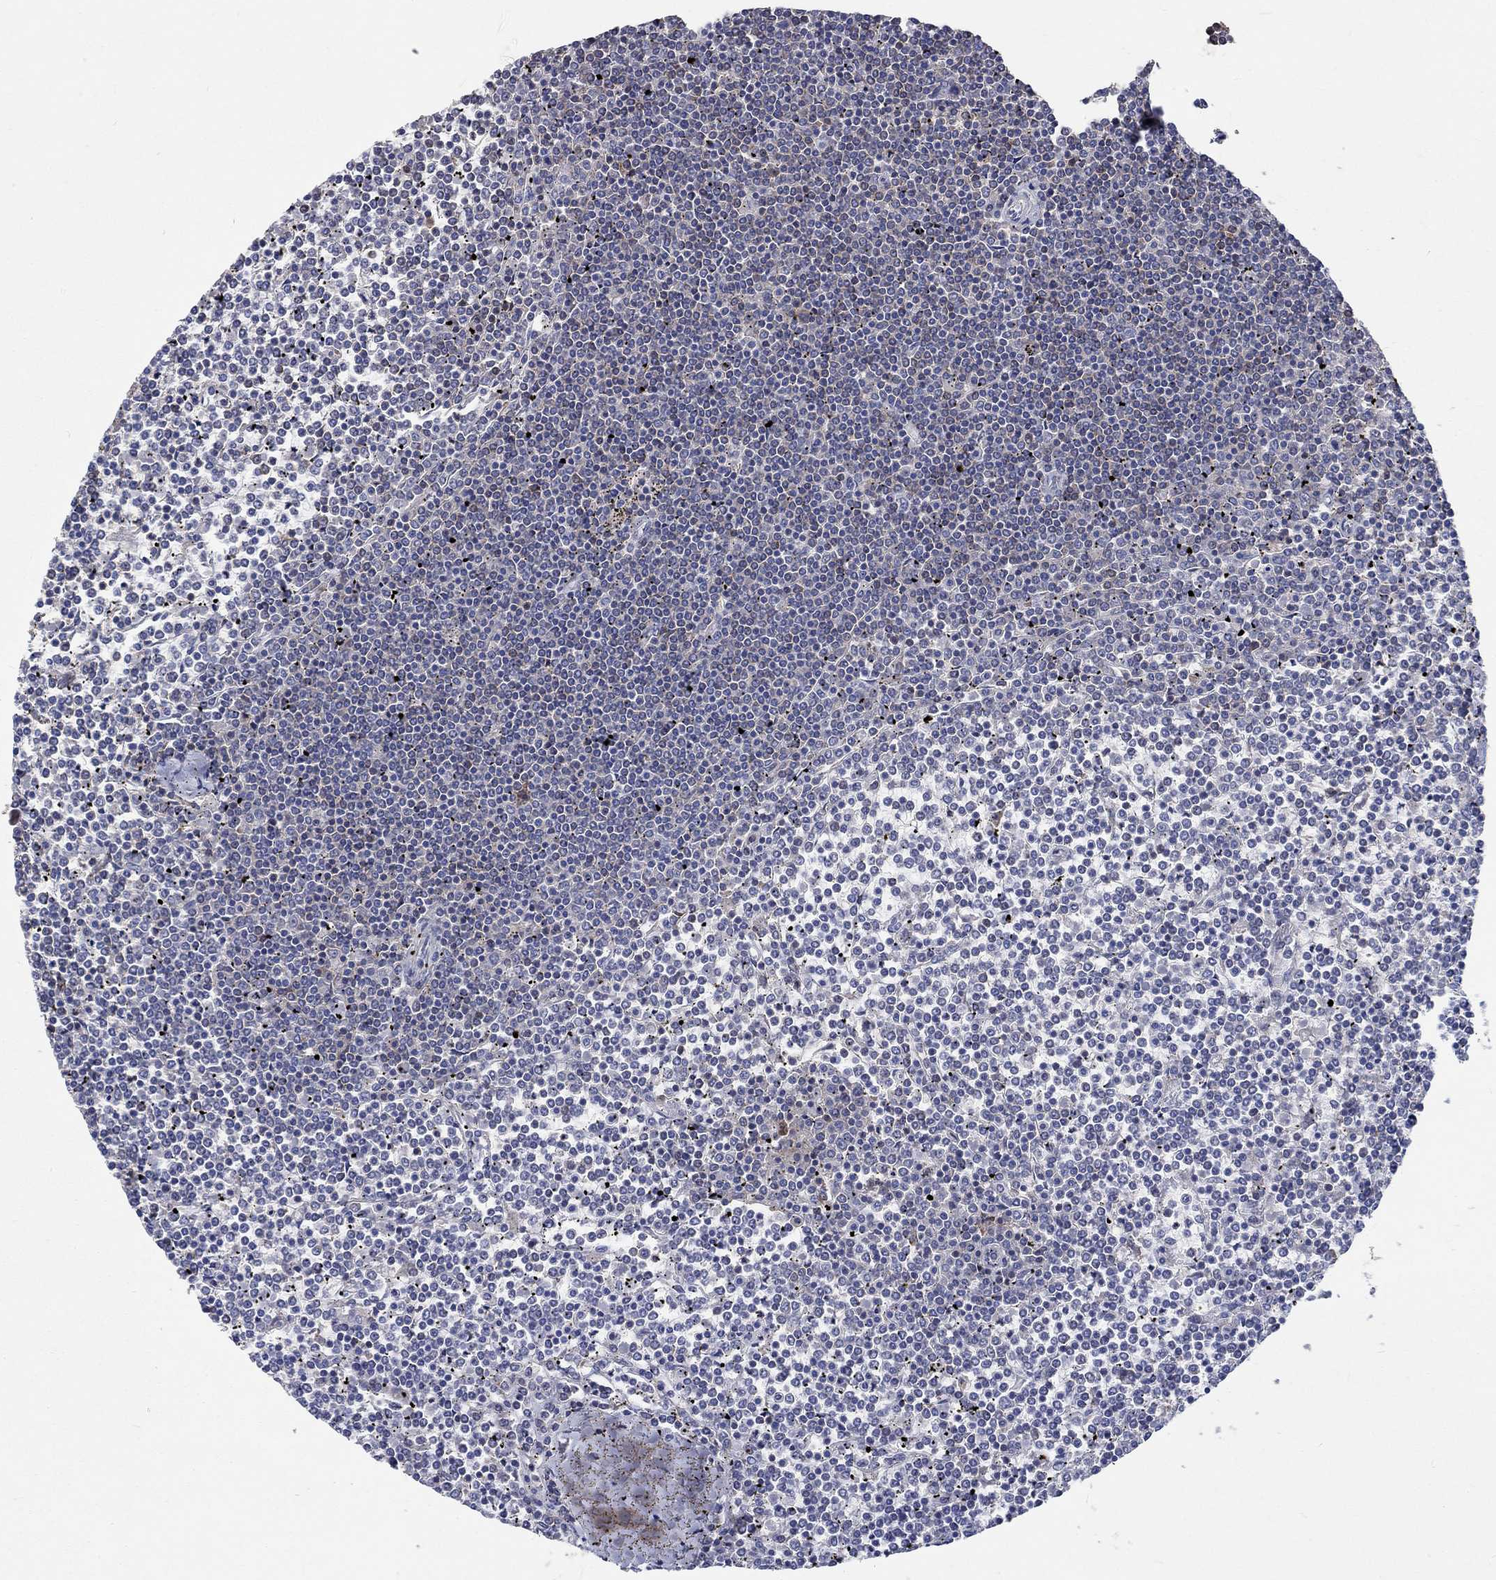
{"staining": {"intensity": "negative", "quantity": "none", "location": "none"}, "tissue": "lymphoma", "cell_type": "Tumor cells", "image_type": "cancer", "snomed": [{"axis": "morphology", "description": "Malignant lymphoma, non-Hodgkin's type, Low grade"}, {"axis": "topography", "description": "Spleen"}], "caption": "Human lymphoma stained for a protein using immunohistochemistry demonstrates no expression in tumor cells.", "gene": "TNFAIP8L3", "patient": {"sex": "female", "age": 19}}